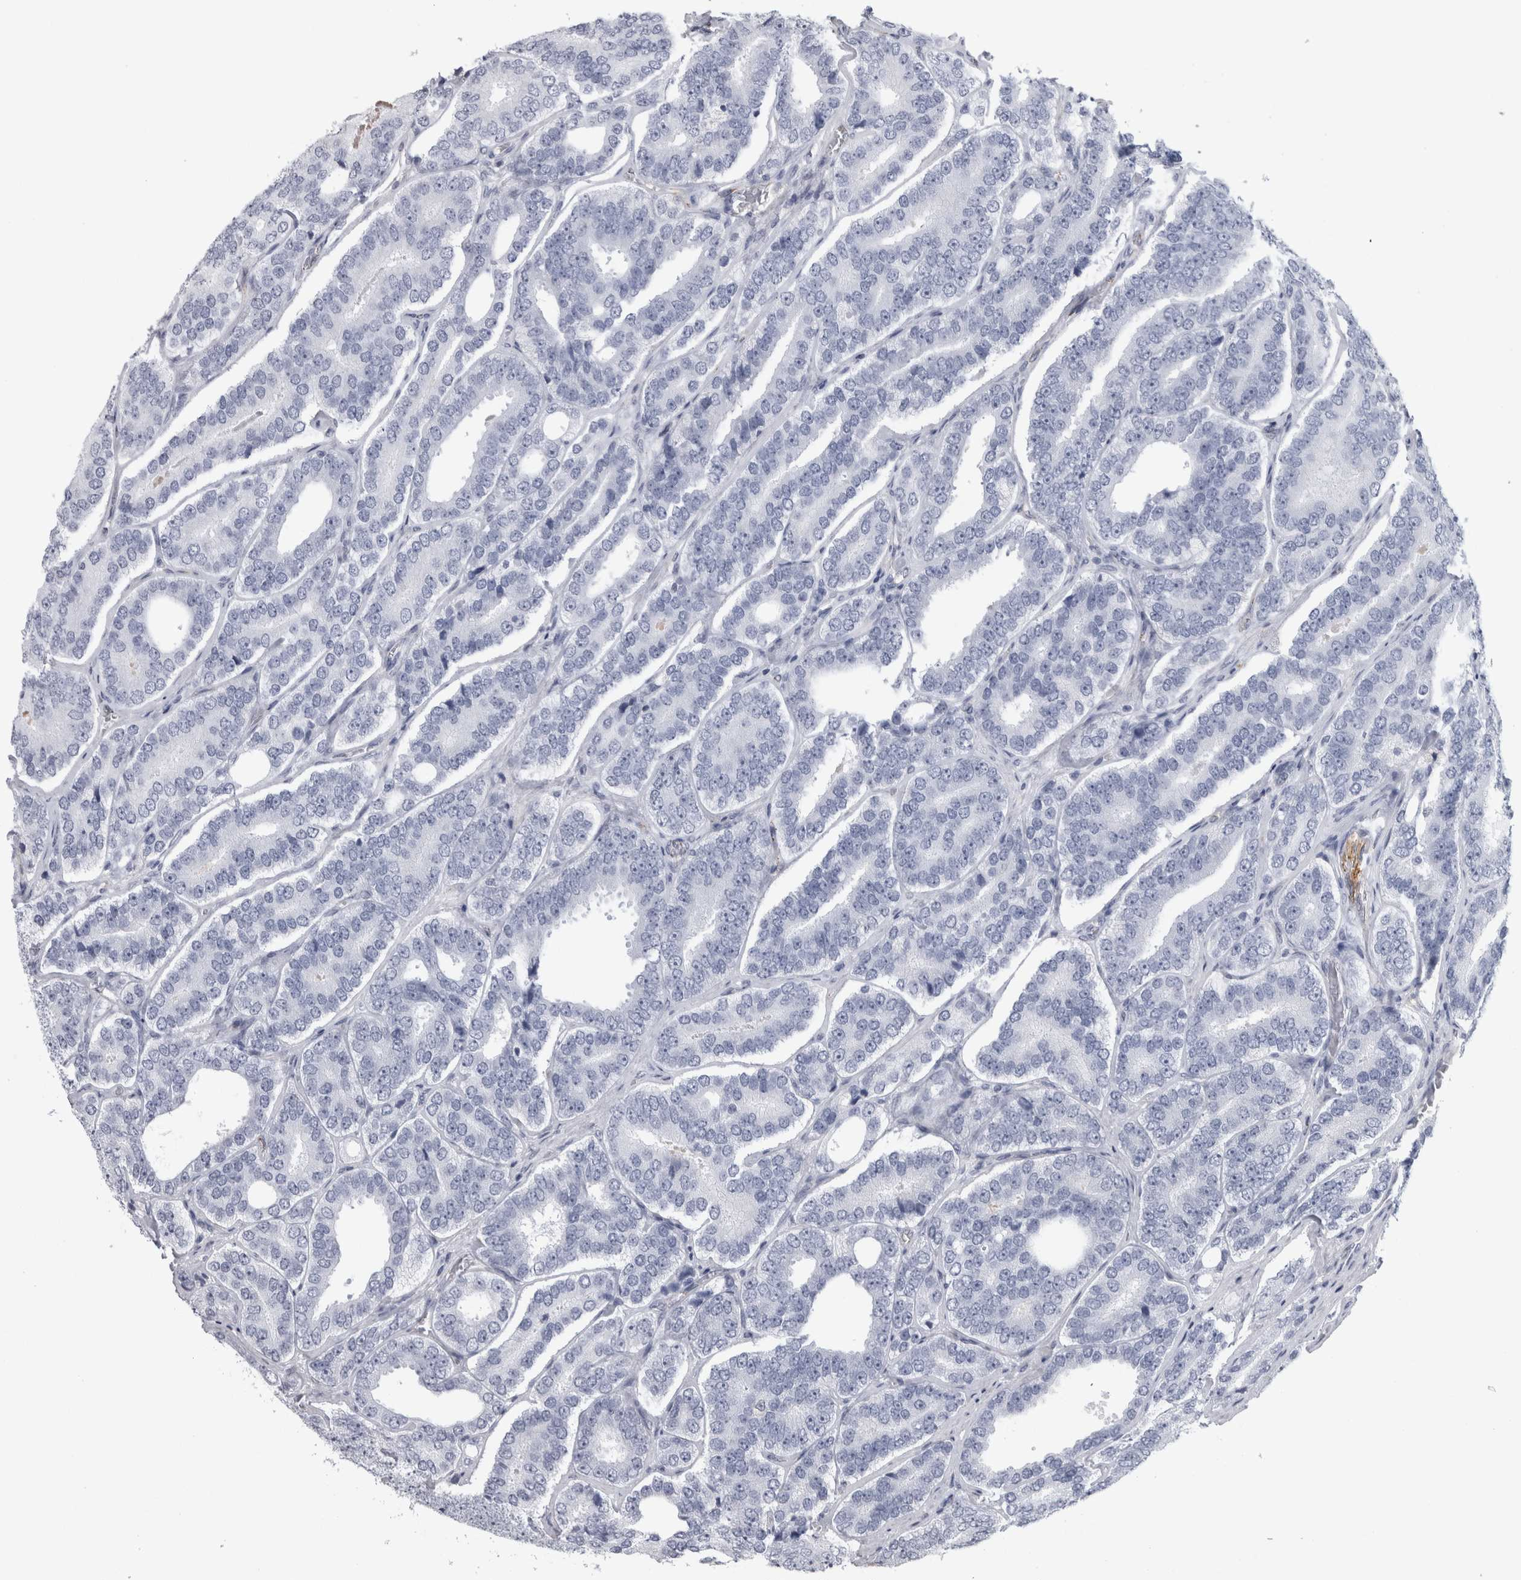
{"staining": {"intensity": "negative", "quantity": "none", "location": "none"}, "tissue": "prostate cancer", "cell_type": "Tumor cells", "image_type": "cancer", "snomed": [{"axis": "morphology", "description": "Adenocarcinoma, High grade"}, {"axis": "topography", "description": "Prostate"}], "caption": "The photomicrograph demonstrates no significant positivity in tumor cells of prostate high-grade adenocarcinoma. Nuclei are stained in blue.", "gene": "ACOT7", "patient": {"sex": "male", "age": 56}}